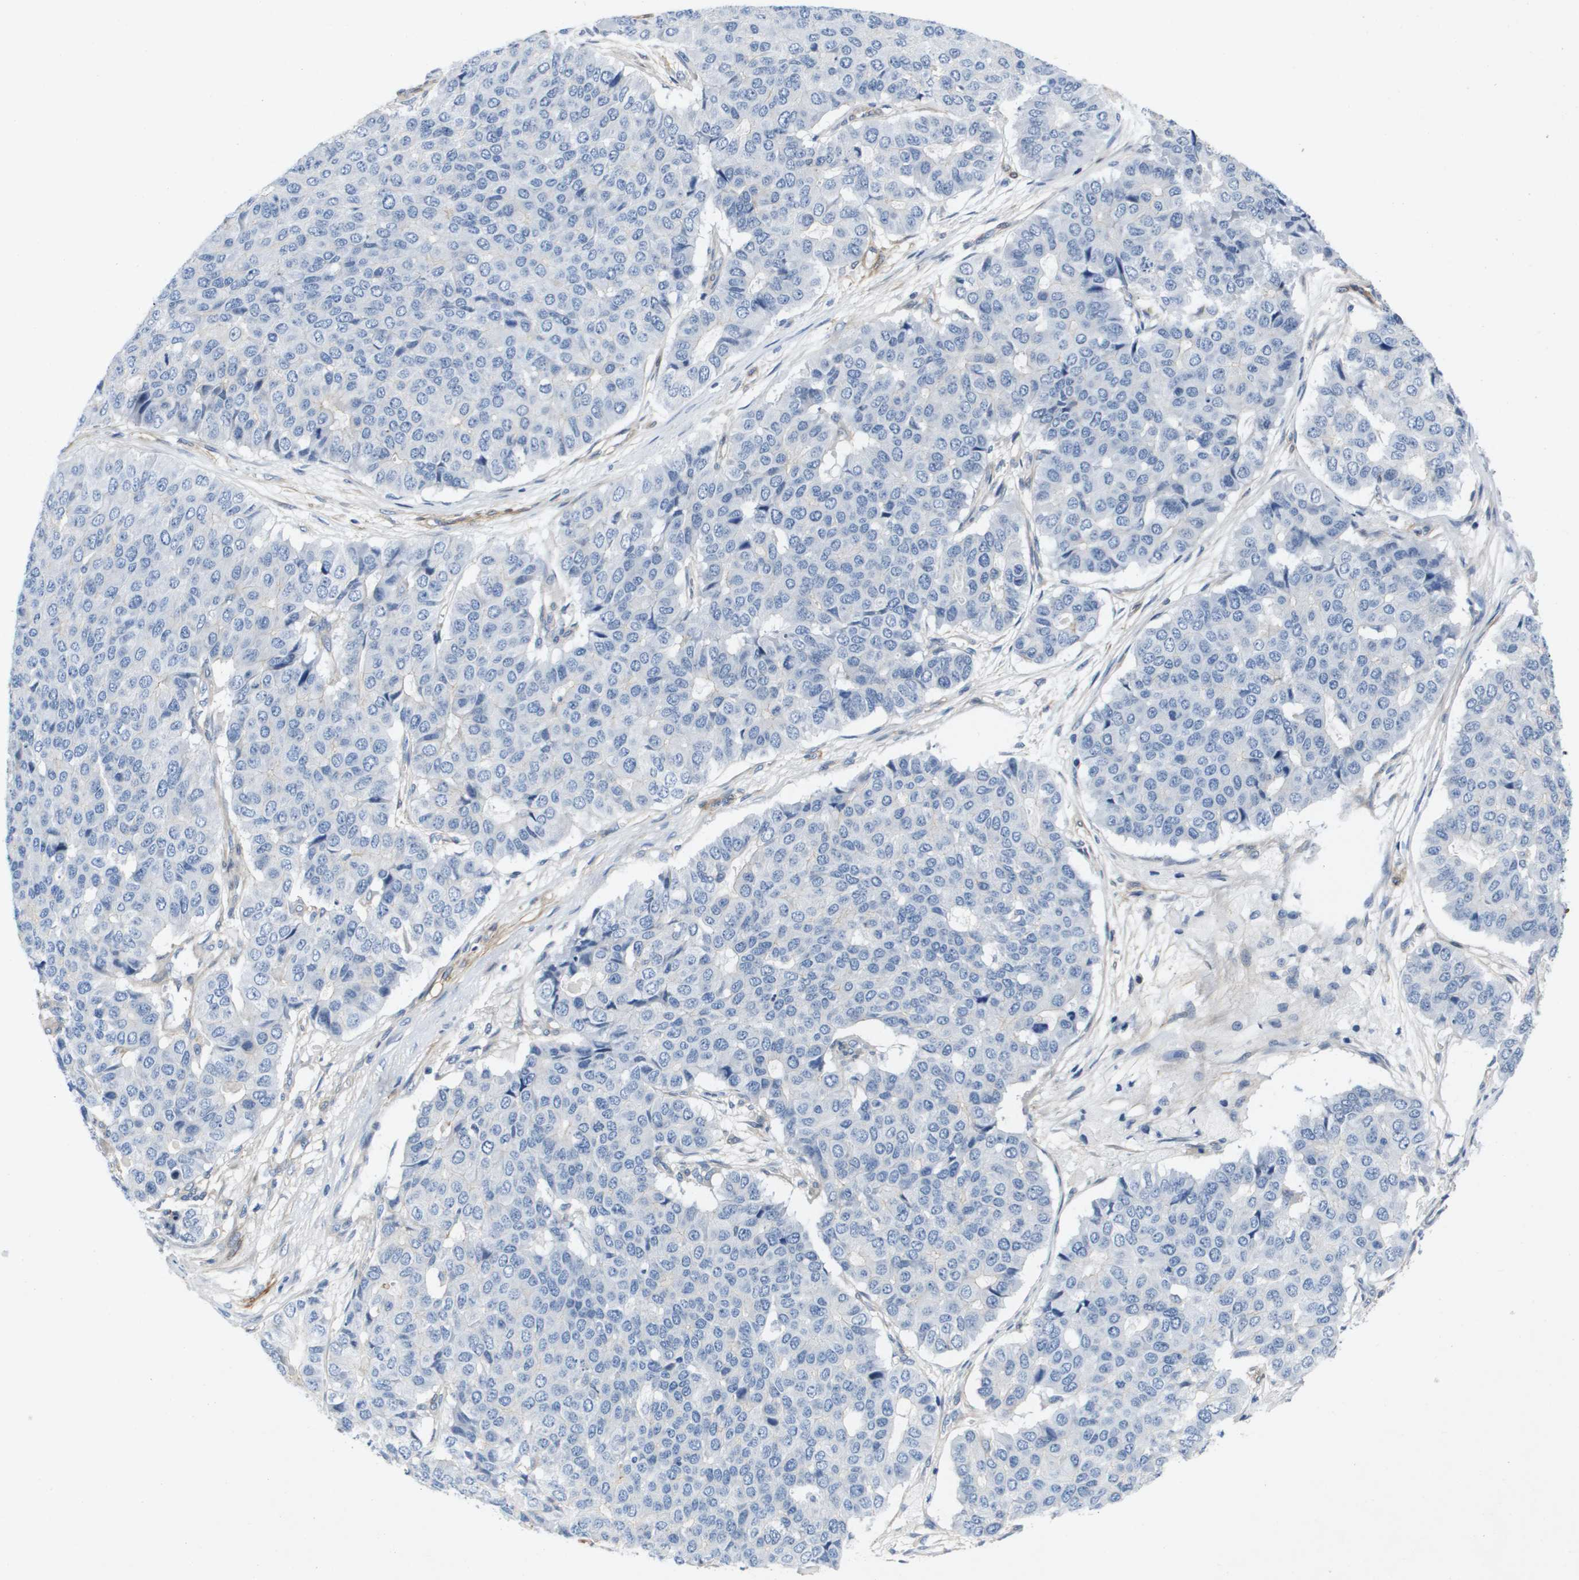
{"staining": {"intensity": "negative", "quantity": "none", "location": "none"}, "tissue": "pancreatic cancer", "cell_type": "Tumor cells", "image_type": "cancer", "snomed": [{"axis": "morphology", "description": "Adenocarcinoma, NOS"}, {"axis": "topography", "description": "Pancreas"}], "caption": "A histopathology image of pancreatic cancer (adenocarcinoma) stained for a protein reveals no brown staining in tumor cells.", "gene": "LPP", "patient": {"sex": "male", "age": 50}}